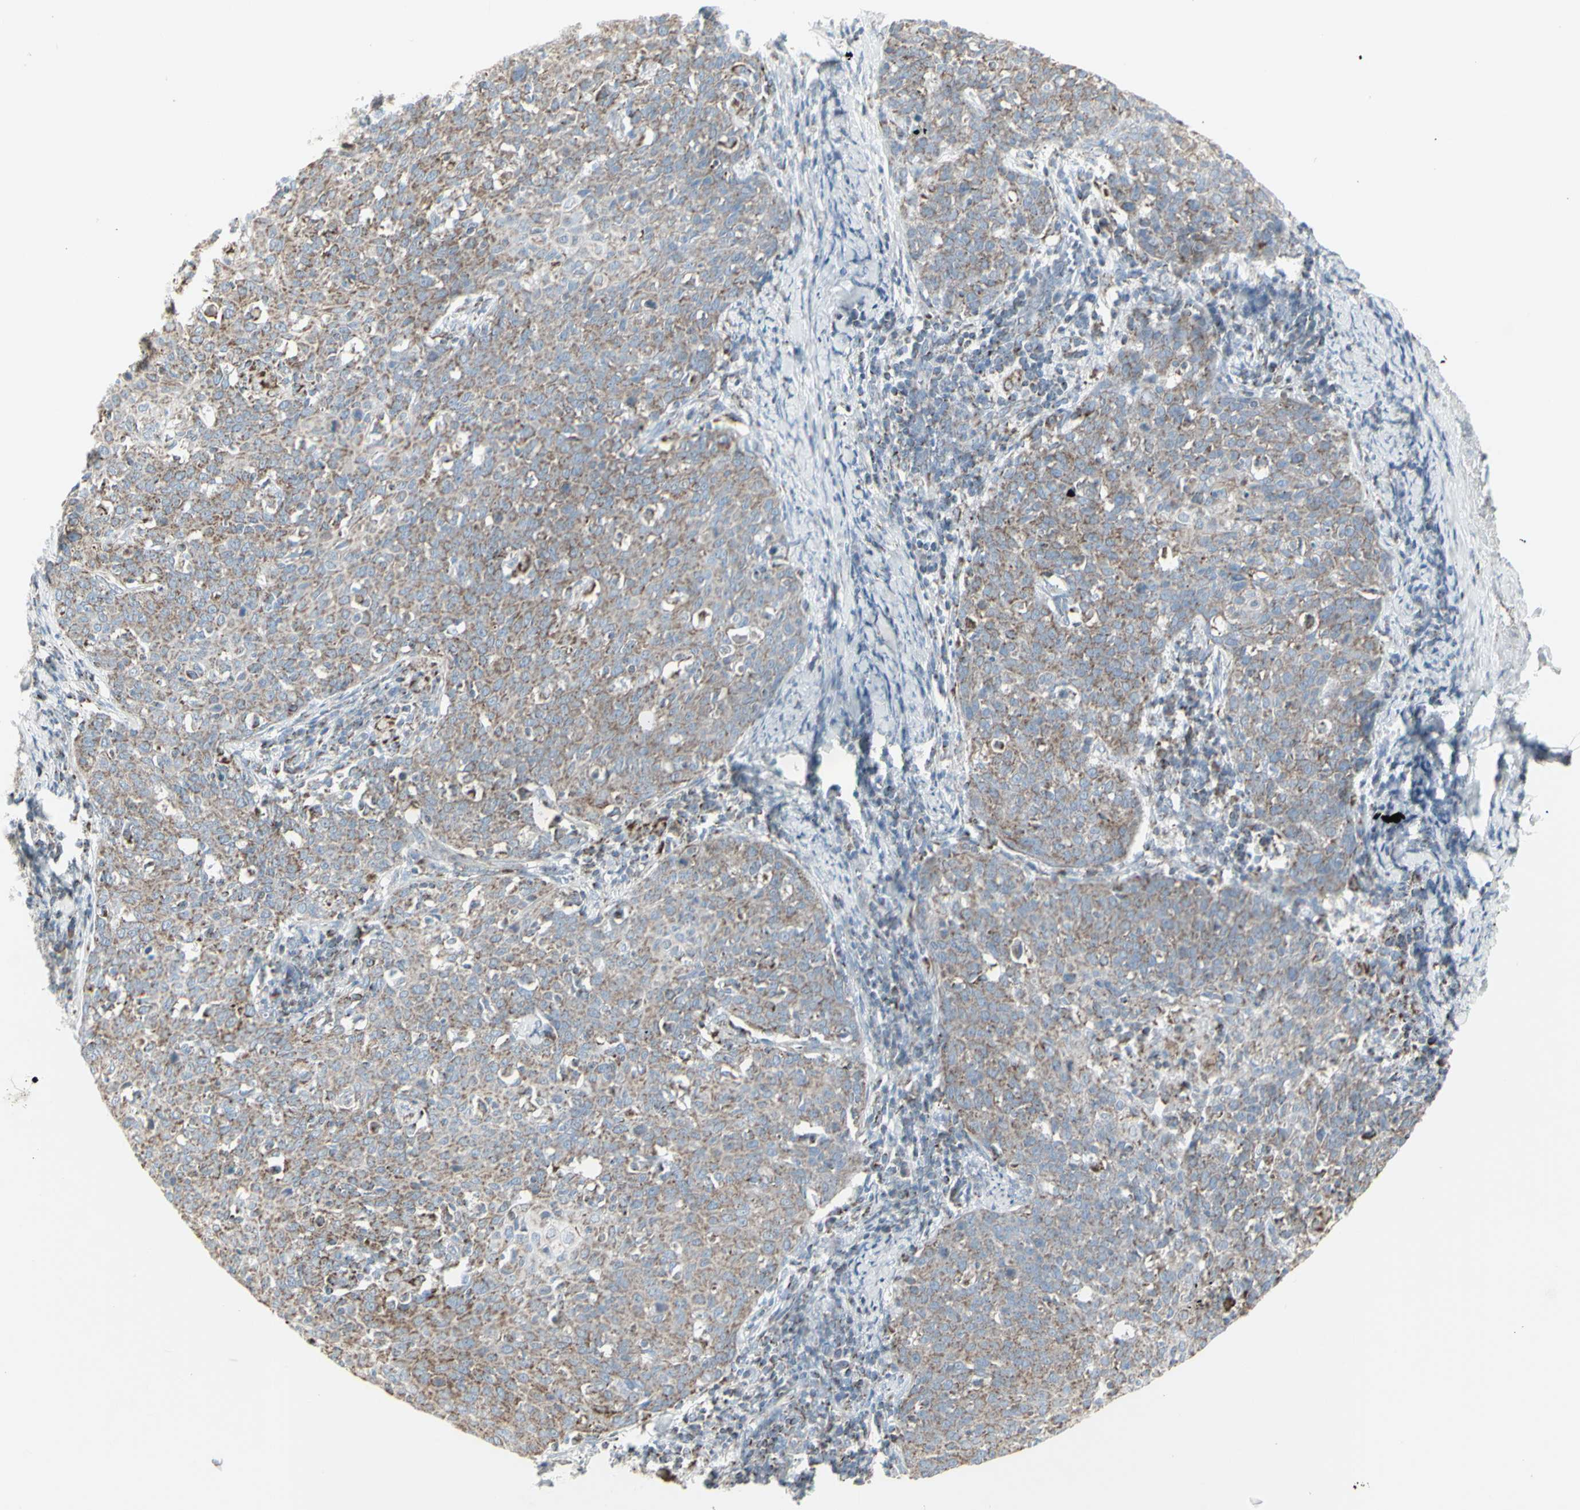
{"staining": {"intensity": "weak", "quantity": ">75%", "location": "cytoplasmic/membranous"}, "tissue": "cervical cancer", "cell_type": "Tumor cells", "image_type": "cancer", "snomed": [{"axis": "morphology", "description": "Squamous cell carcinoma, NOS"}, {"axis": "topography", "description": "Cervix"}], "caption": "A micrograph of cervical cancer (squamous cell carcinoma) stained for a protein reveals weak cytoplasmic/membranous brown staining in tumor cells.", "gene": "PLGRKT", "patient": {"sex": "female", "age": 38}}